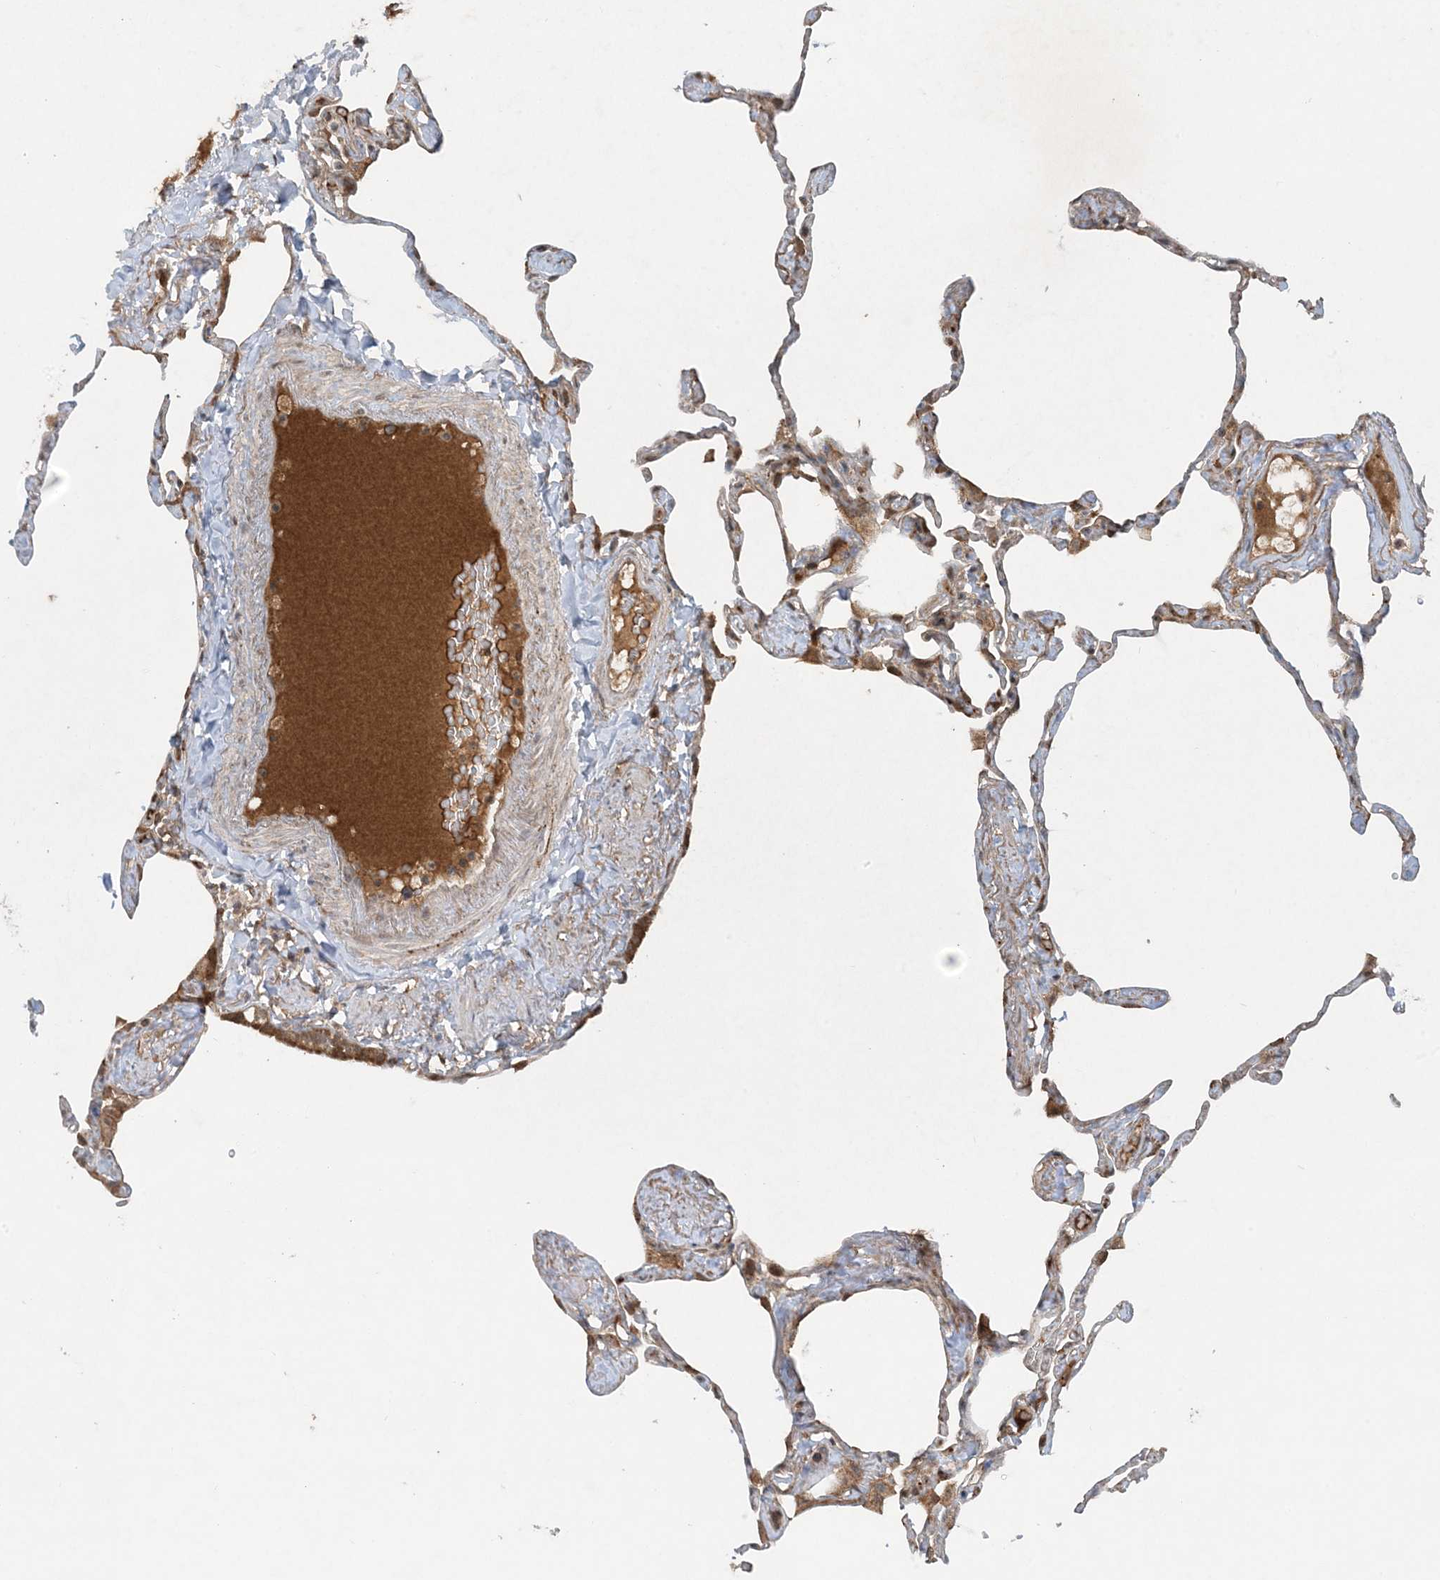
{"staining": {"intensity": "moderate", "quantity": "25%-75%", "location": "cytoplasmic/membranous"}, "tissue": "lung", "cell_type": "Alveolar cells", "image_type": "normal", "snomed": [{"axis": "morphology", "description": "Normal tissue, NOS"}, {"axis": "topography", "description": "Lung"}], "caption": "Alveolar cells demonstrate moderate cytoplasmic/membranous expression in about 25%-75% of cells in unremarkable lung.", "gene": "STAM2", "patient": {"sex": "male", "age": 65}}